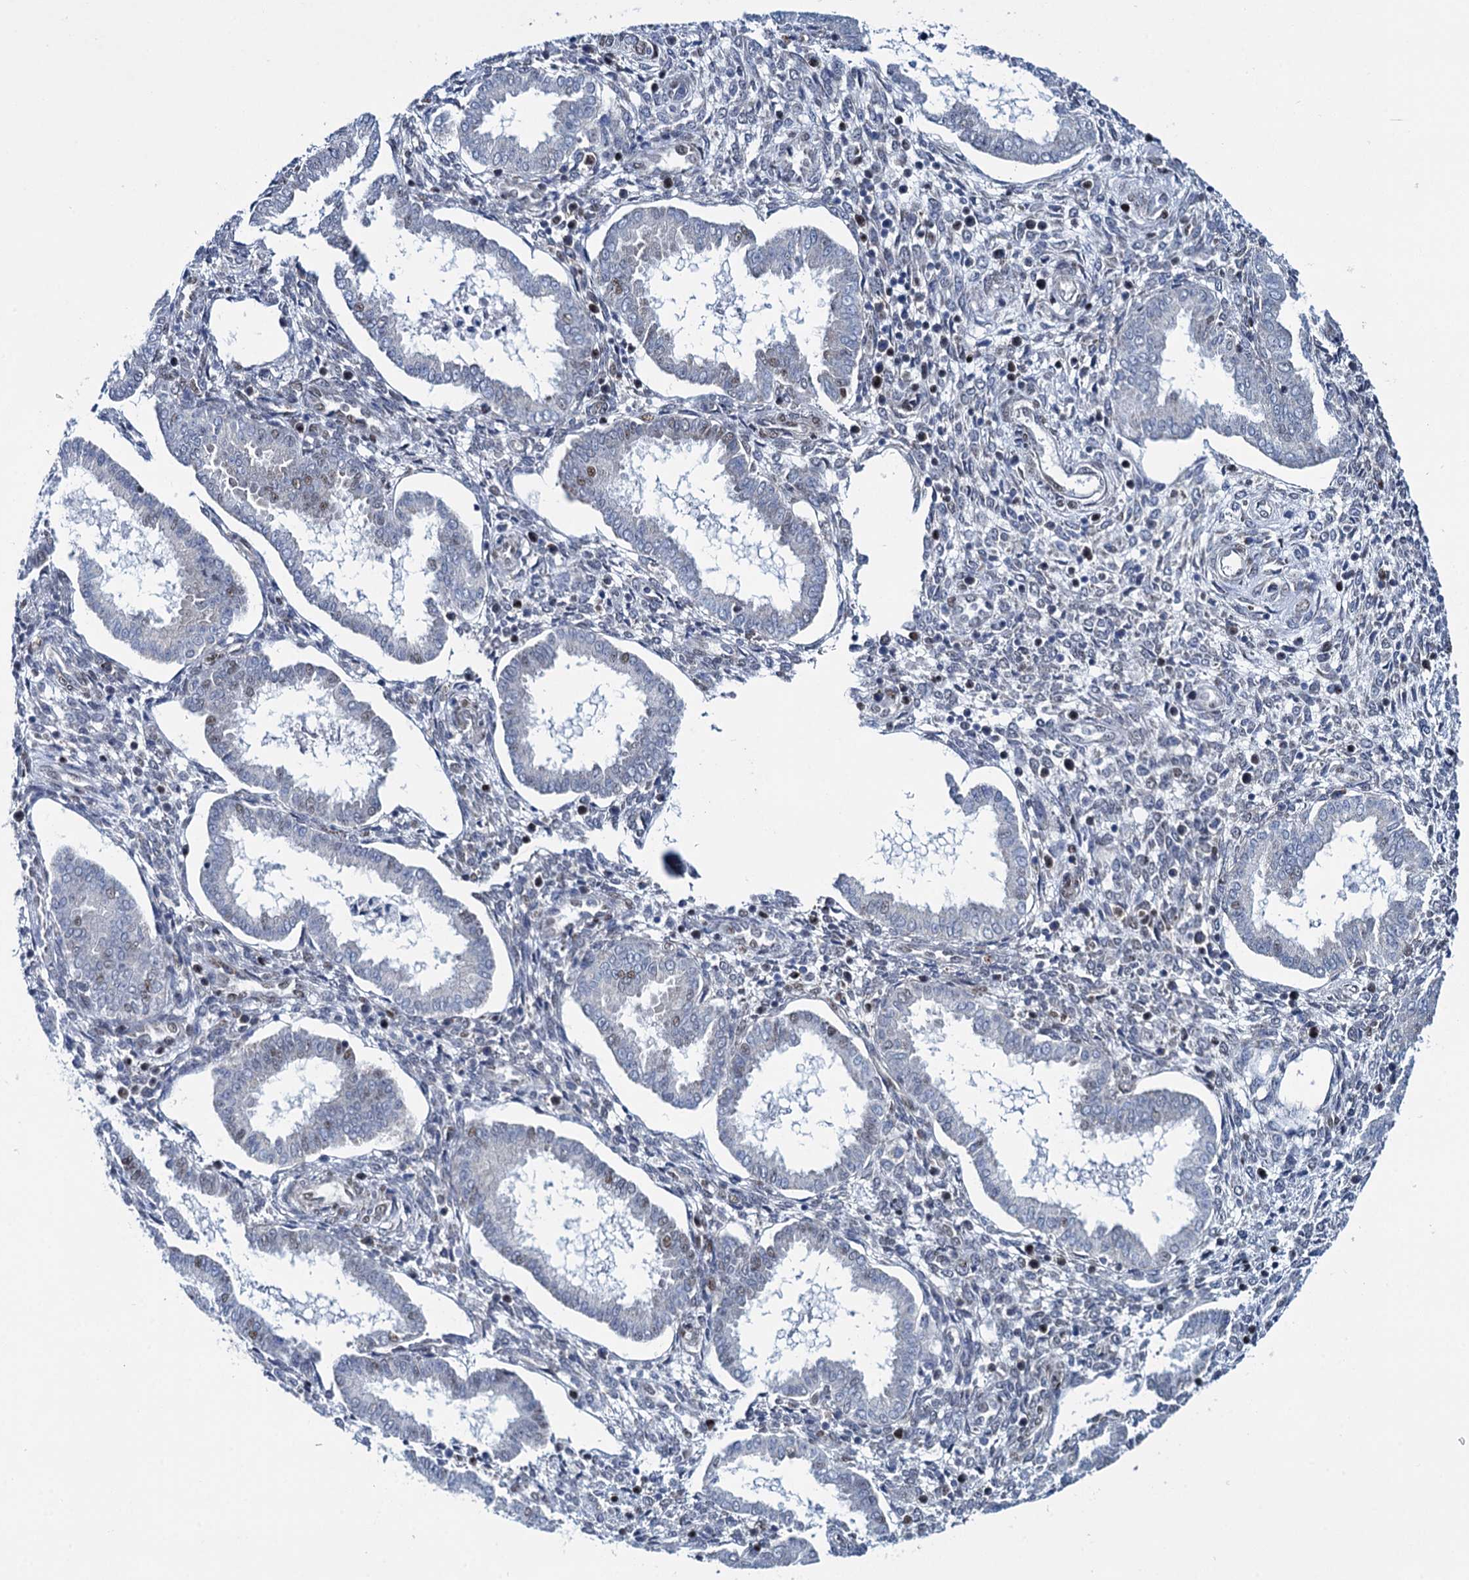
{"staining": {"intensity": "negative", "quantity": "none", "location": "none"}, "tissue": "endometrium", "cell_type": "Cells in endometrial stroma", "image_type": "normal", "snomed": [{"axis": "morphology", "description": "Normal tissue, NOS"}, {"axis": "topography", "description": "Endometrium"}], "caption": "Immunohistochemical staining of unremarkable endometrium shows no significant positivity in cells in endometrial stroma.", "gene": "SREK1", "patient": {"sex": "female", "age": 24}}